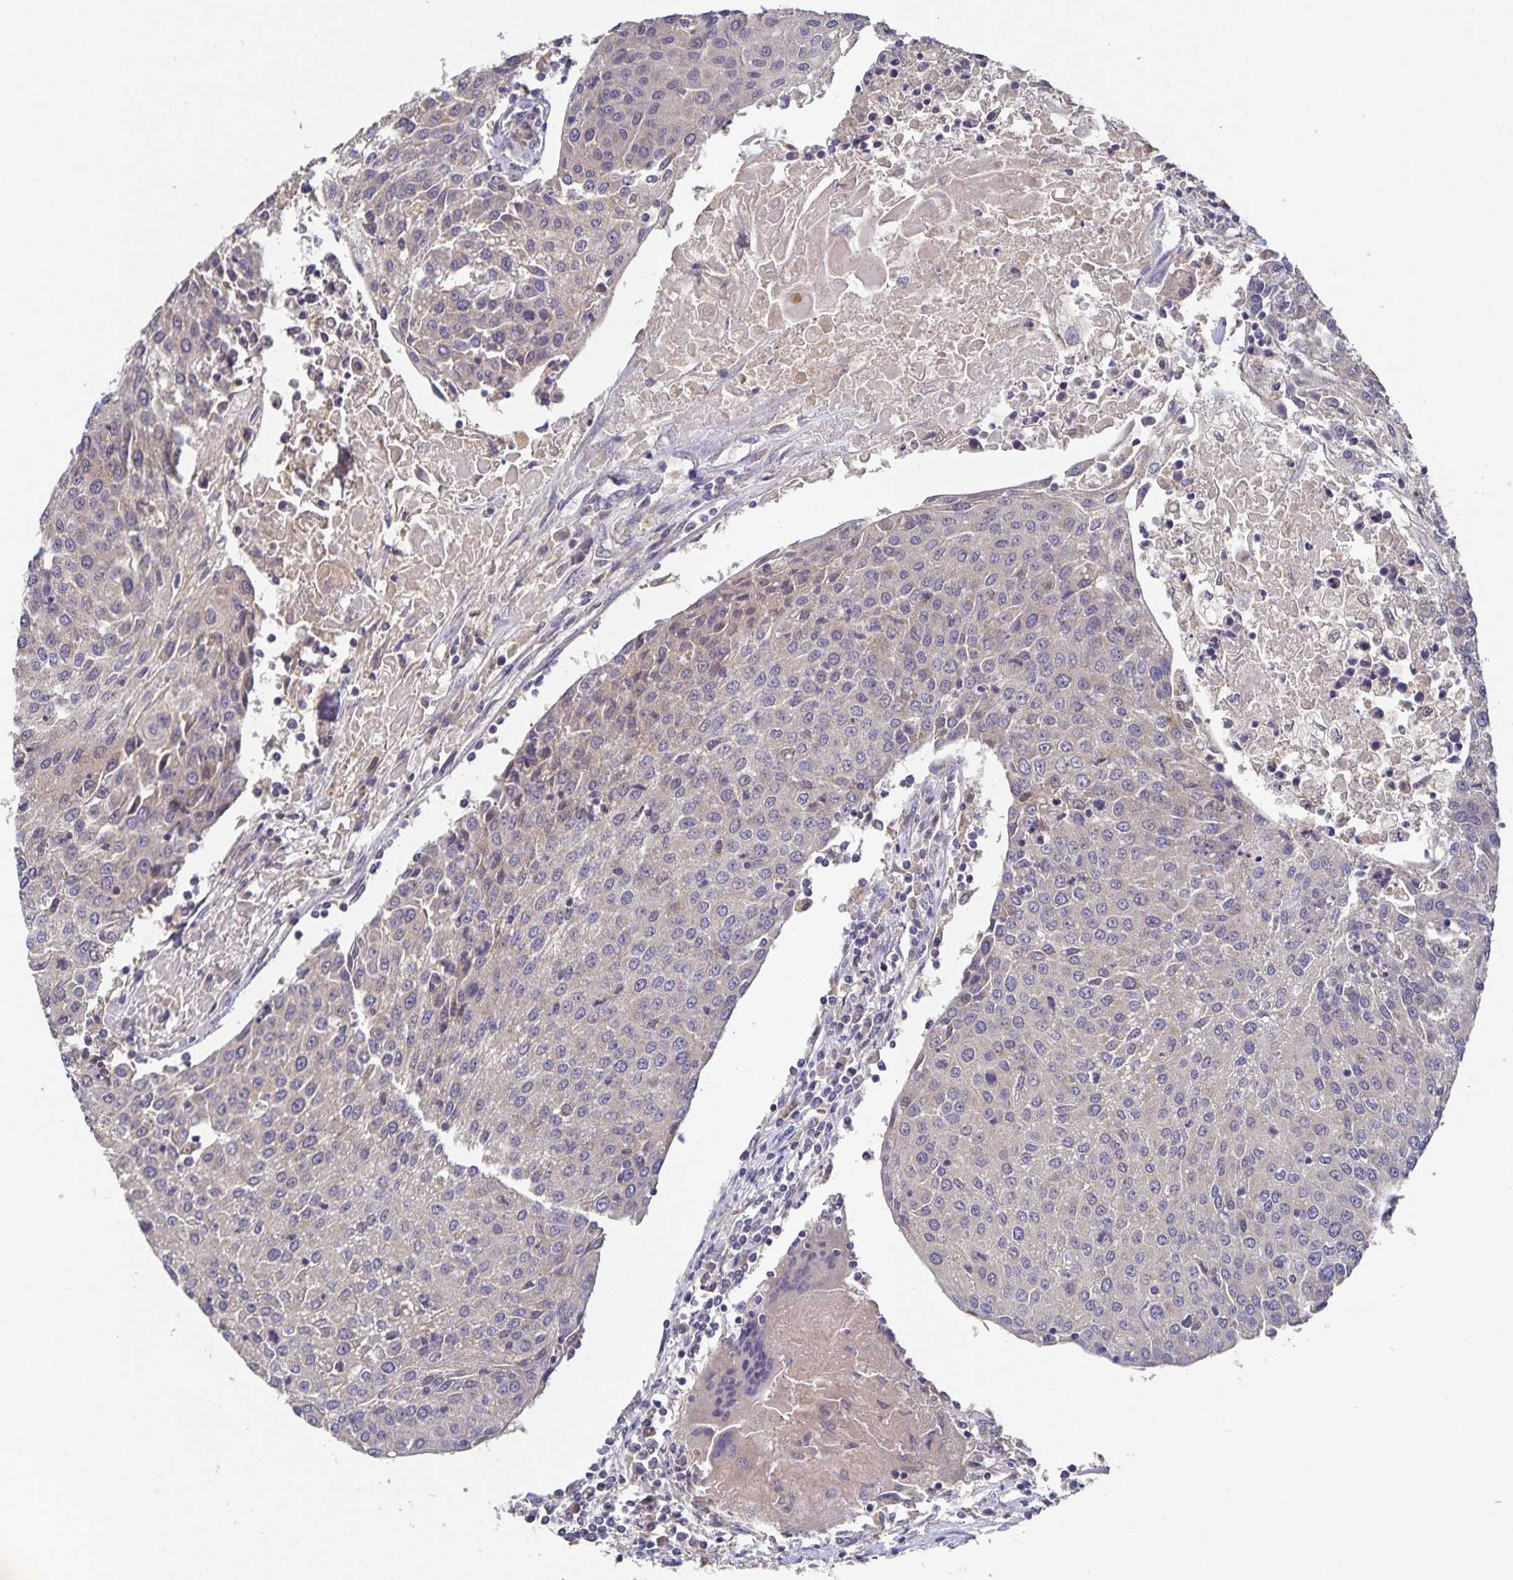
{"staining": {"intensity": "negative", "quantity": "none", "location": "none"}, "tissue": "urothelial cancer", "cell_type": "Tumor cells", "image_type": "cancer", "snomed": [{"axis": "morphology", "description": "Urothelial carcinoma, High grade"}, {"axis": "topography", "description": "Urinary bladder"}], "caption": "Protein analysis of urothelial cancer displays no significant positivity in tumor cells.", "gene": "HEPN1", "patient": {"sex": "female", "age": 85}}